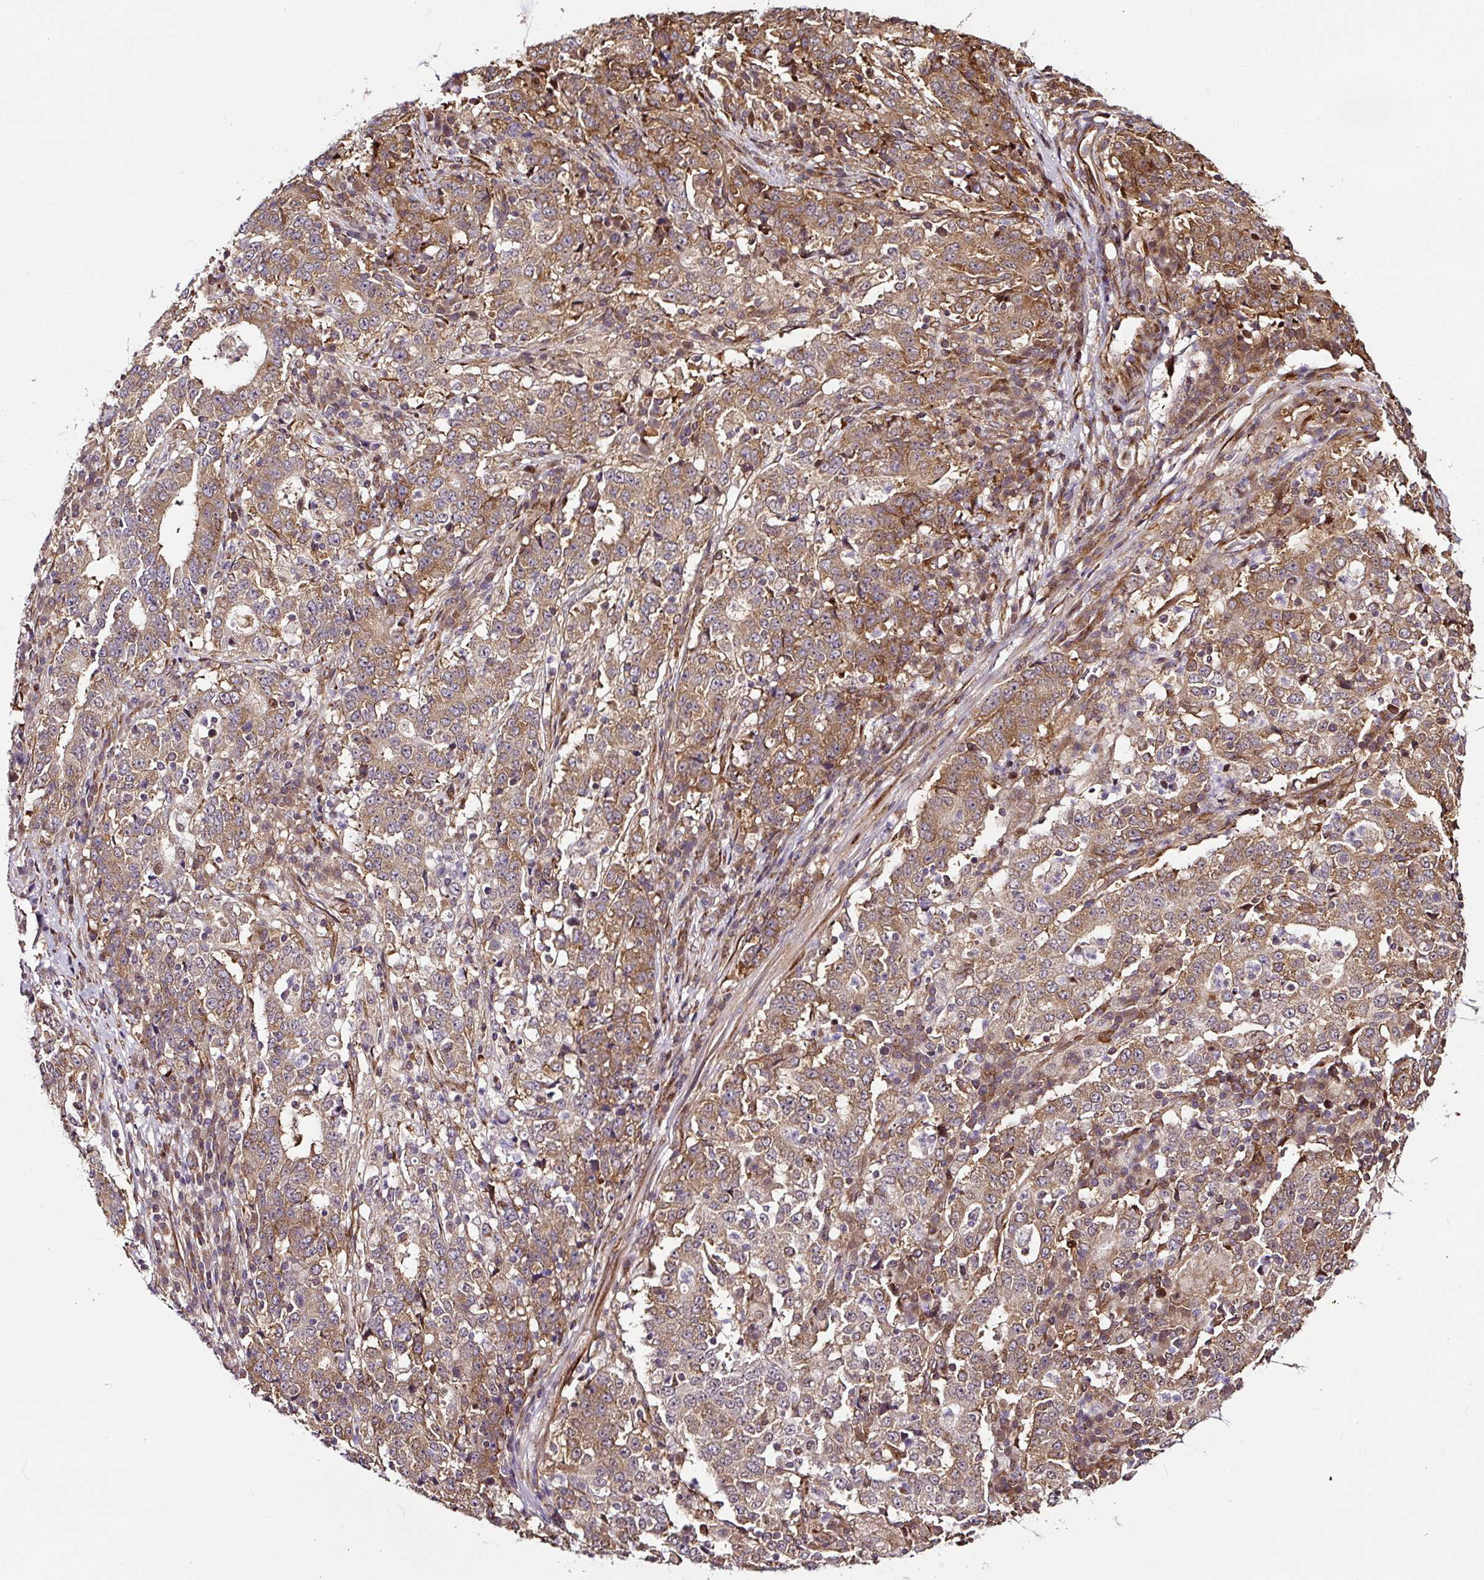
{"staining": {"intensity": "moderate", "quantity": ">75%", "location": "cytoplasmic/membranous"}, "tissue": "stomach cancer", "cell_type": "Tumor cells", "image_type": "cancer", "snomed": [{"axis": "morphology", "description": "Adenocarcinoma, NOS"}, {"axis": "topography", "description": "Stomach"}], "caption": "Approximately >75% of tumor cells in human stomach cancer display moderate cytoplasmic/membranous protein expression as visualized by brown immunohistochemical staining.", "gene": "KDM4E", "patient": {"sex": "male", "age": 59}}